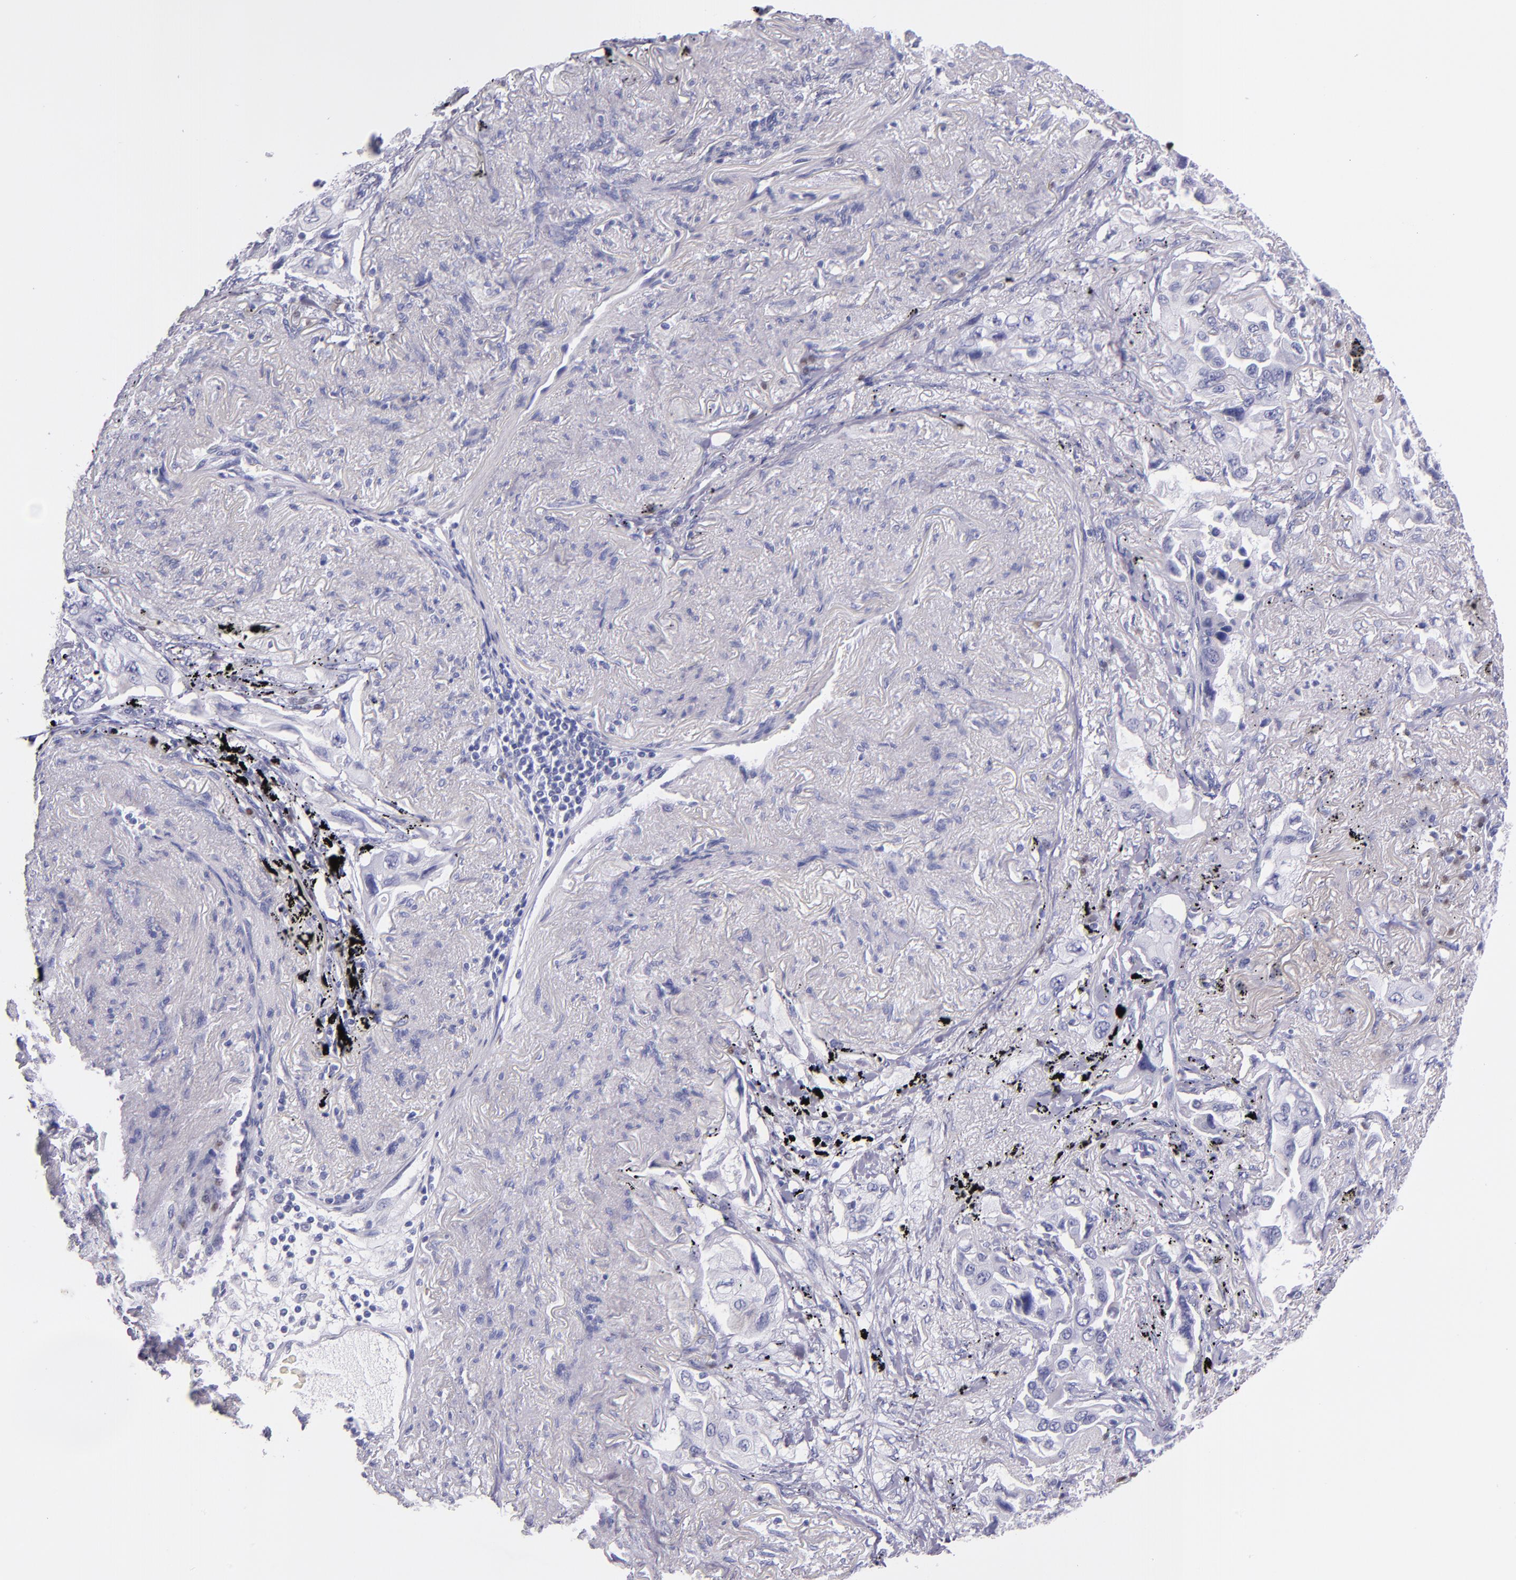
{"staining": {"intensity": "negative", "quantity": "none", "location": "none"}, "tissue": "lung cancer", "cell_type": "Tumor cells", "image_type": "cancer", "snomed": [{"axis": "morphology", "description": "Adenocarcinoma, NOS"}, {"axis": "topography", "description": "Lung"}], "caption": "Micrograph shows no protein staining in tumor cells of lung cancer tissue.", "gene": "IRF4", "patient": {"sex": "female", "age": 65}}